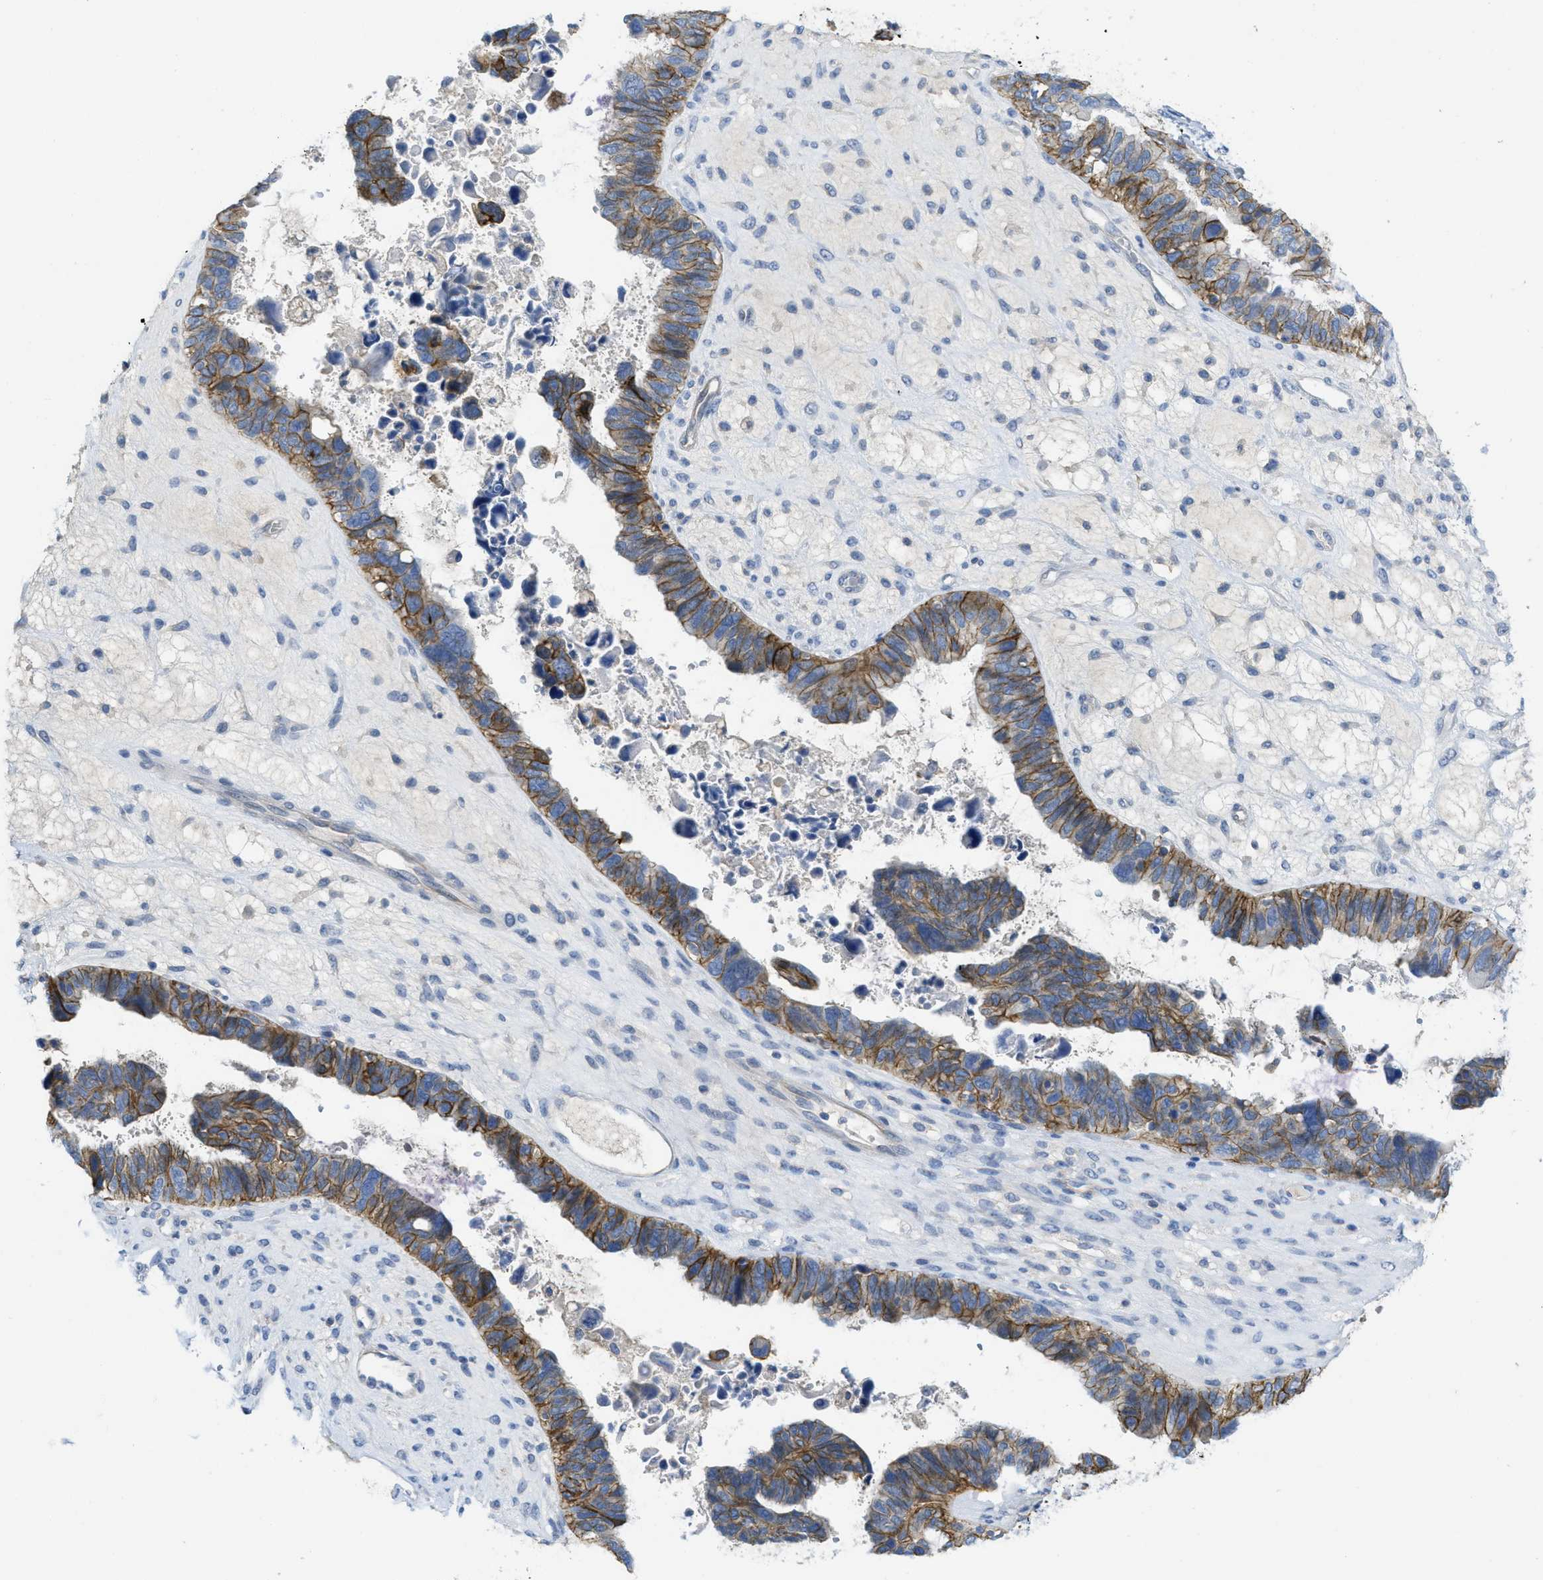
{"staining": {"intensity": "moderate", "quantity": ">75%", "location": "cytoplasmic/membranous"}, "tissue": "ovarian cancer", "cell_type": "Tumor cells", "image_type": "cancer", "snomed": [{"axis": "morphology", "description": "Cystadenocarcinoma, serous, NOS"}, {"axis": "topography", "description": "Ovary"}], "caption": "Protein expression analysis of ovarian serous cystadenocarcinoma displays moderate cytoplasmic/membranous staining in about >75% of tumor cells. (DAB (3,3'-diaminobenzidine) IHC, brown staining for protein, blue staining for nuclei).", "gene": "CNNM4", "patient": {"sex": "female", "age": 79}}